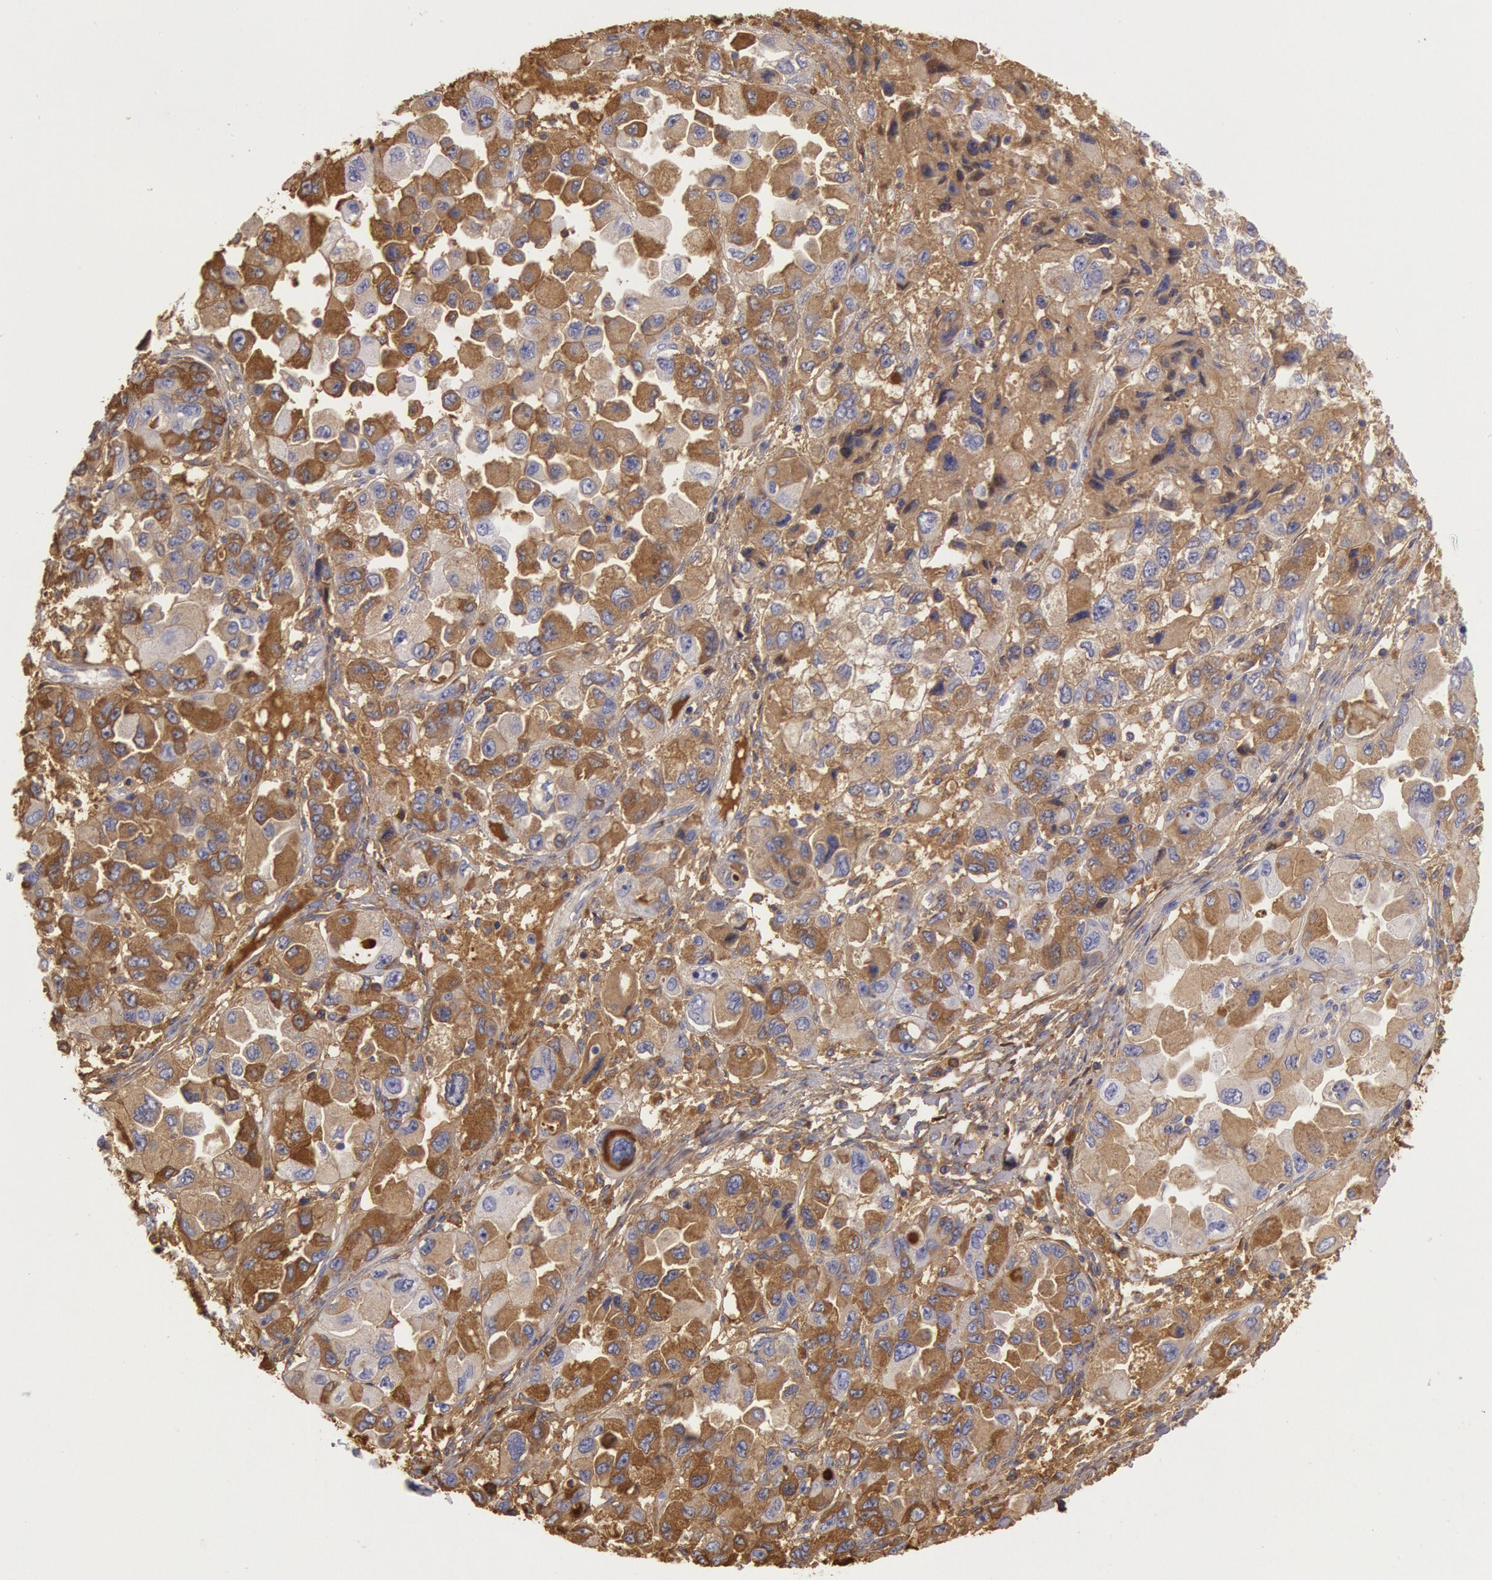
{"staining": {"intensity": "strong", "quantity": ">75%", "location": "cytoplasmic/membranous"}, "tissue": "ovarian cancer", "cell_type": "Tumor cells", "image_type": "cancer", "snomed": [{"axis": "morphology", "description": "Cystadenocarcinoma, serous, NOS"}, {"axis": "topography", "description": "Ovary"}], "caption": "Immunohistochemical staining of ovarian cancer demonstrates high levels of strong cytoplasmic/membranous protein staining in approximately >75% of tumor cells.", "gene": "IGHG1", "patient": {"sex": "female", "age": 84}}